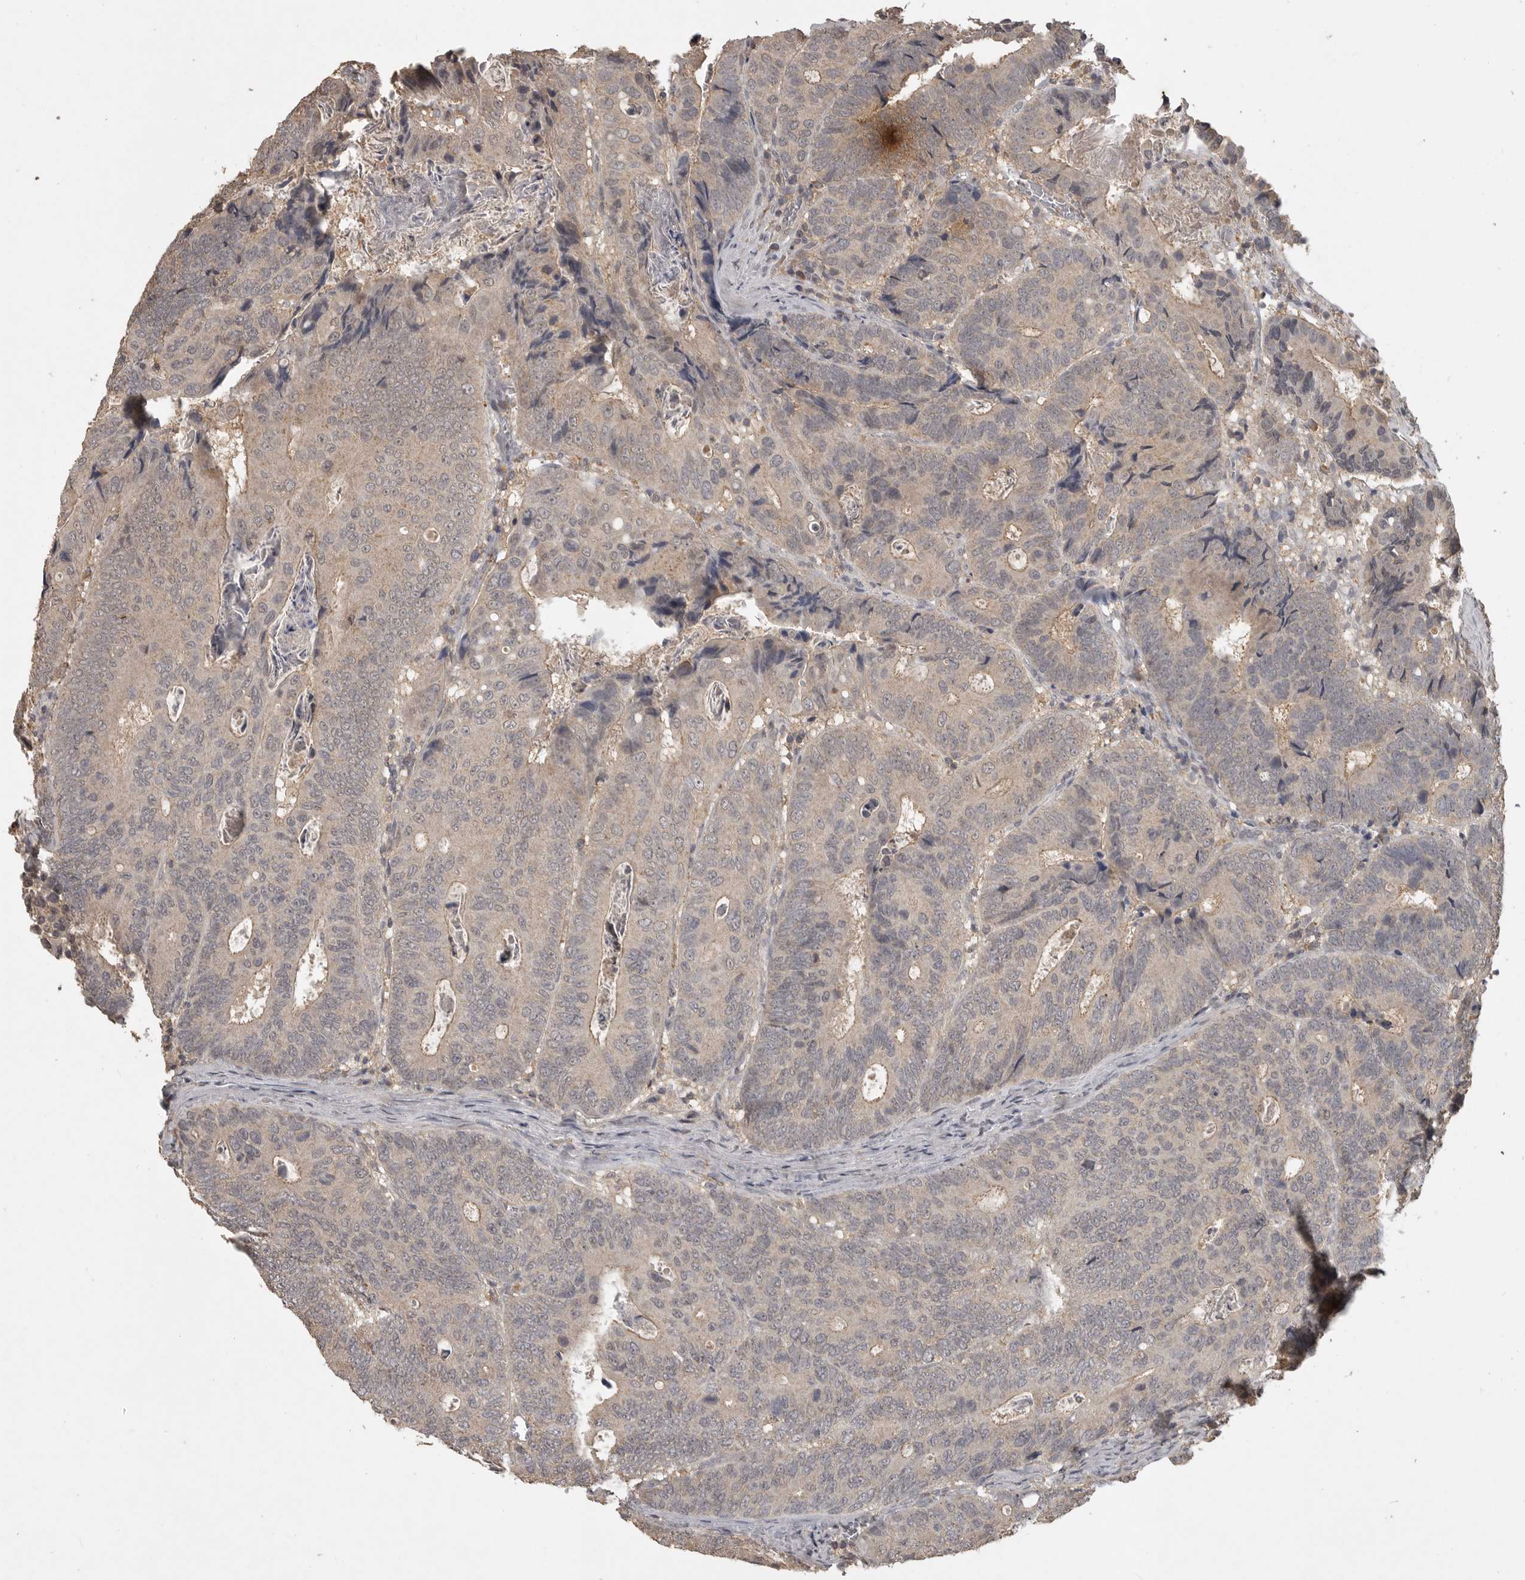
{"staining": {"intensity": "weak", "quantity": ">75%", "location": "cytoplasmic/membranous"}, "tissue": "colorectal cancer", "cell_type": "Tumor cells", "image_type": "cancer", "snomed": [{"axis": "morphology", "description": "Inflammation, NOS"}, {"axis": "morphology", "description": "Adenocarcinoma, NOS"}, {"axis": "topography", "description": "Colon"}], "caption": "The histopathology image reveals immunohistochemical staining of colorectal cancer (adenocarcinoma). There is weak cytoplasmic/membranous staining is identified in about >75% of tumor cells.", "gene": "ADAMTS4", "patient": {"sex": "male", "age": 72}}